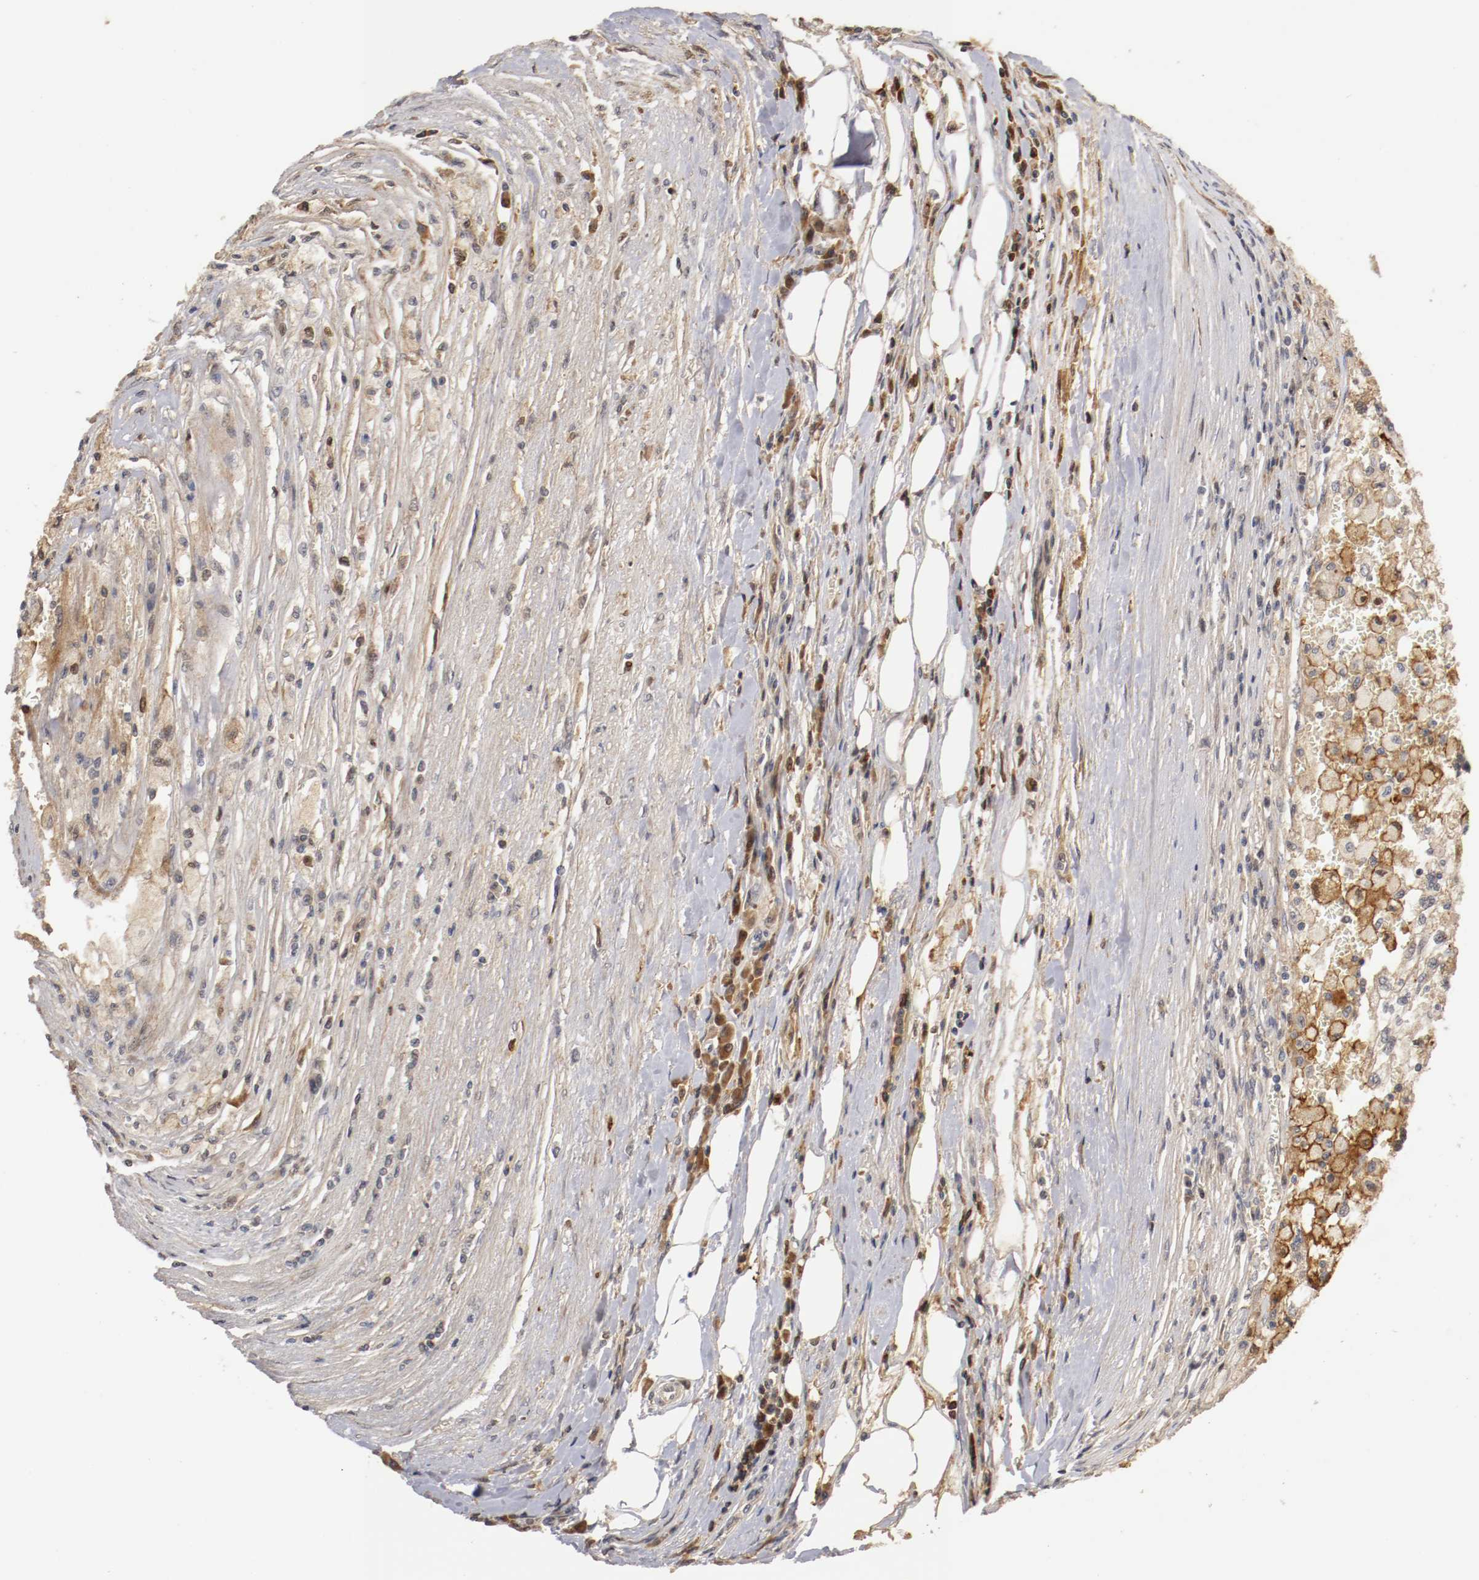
{"staining": {"intensity": "moderate", "quantity": "25%-75%", "location": "cytoplasmic/membranous,nuclear"}, "tissue": "renal cancer", "cell_type": "Tumor cells", "image_type": "cancer", "snomed": [{"axis": "morphology", "description": "Normal tissue, NOS"}, {"axis": "morphology", "description": "Adenocarcinoma, NOS"}, {"axis": "topography", "description": "Kidney"}], "caption": "Protein expression analysis of human adenocarcinoma (renal) reveals moderate cytoplasmic/membranous and nuclear staining in about 25%-75% of tumor cells. (brown staining indicates protein expression, while blue staining denotes nuclei).", "gene": "TNFRSF1B", "patient": {"sex": "male", "age": 71}}